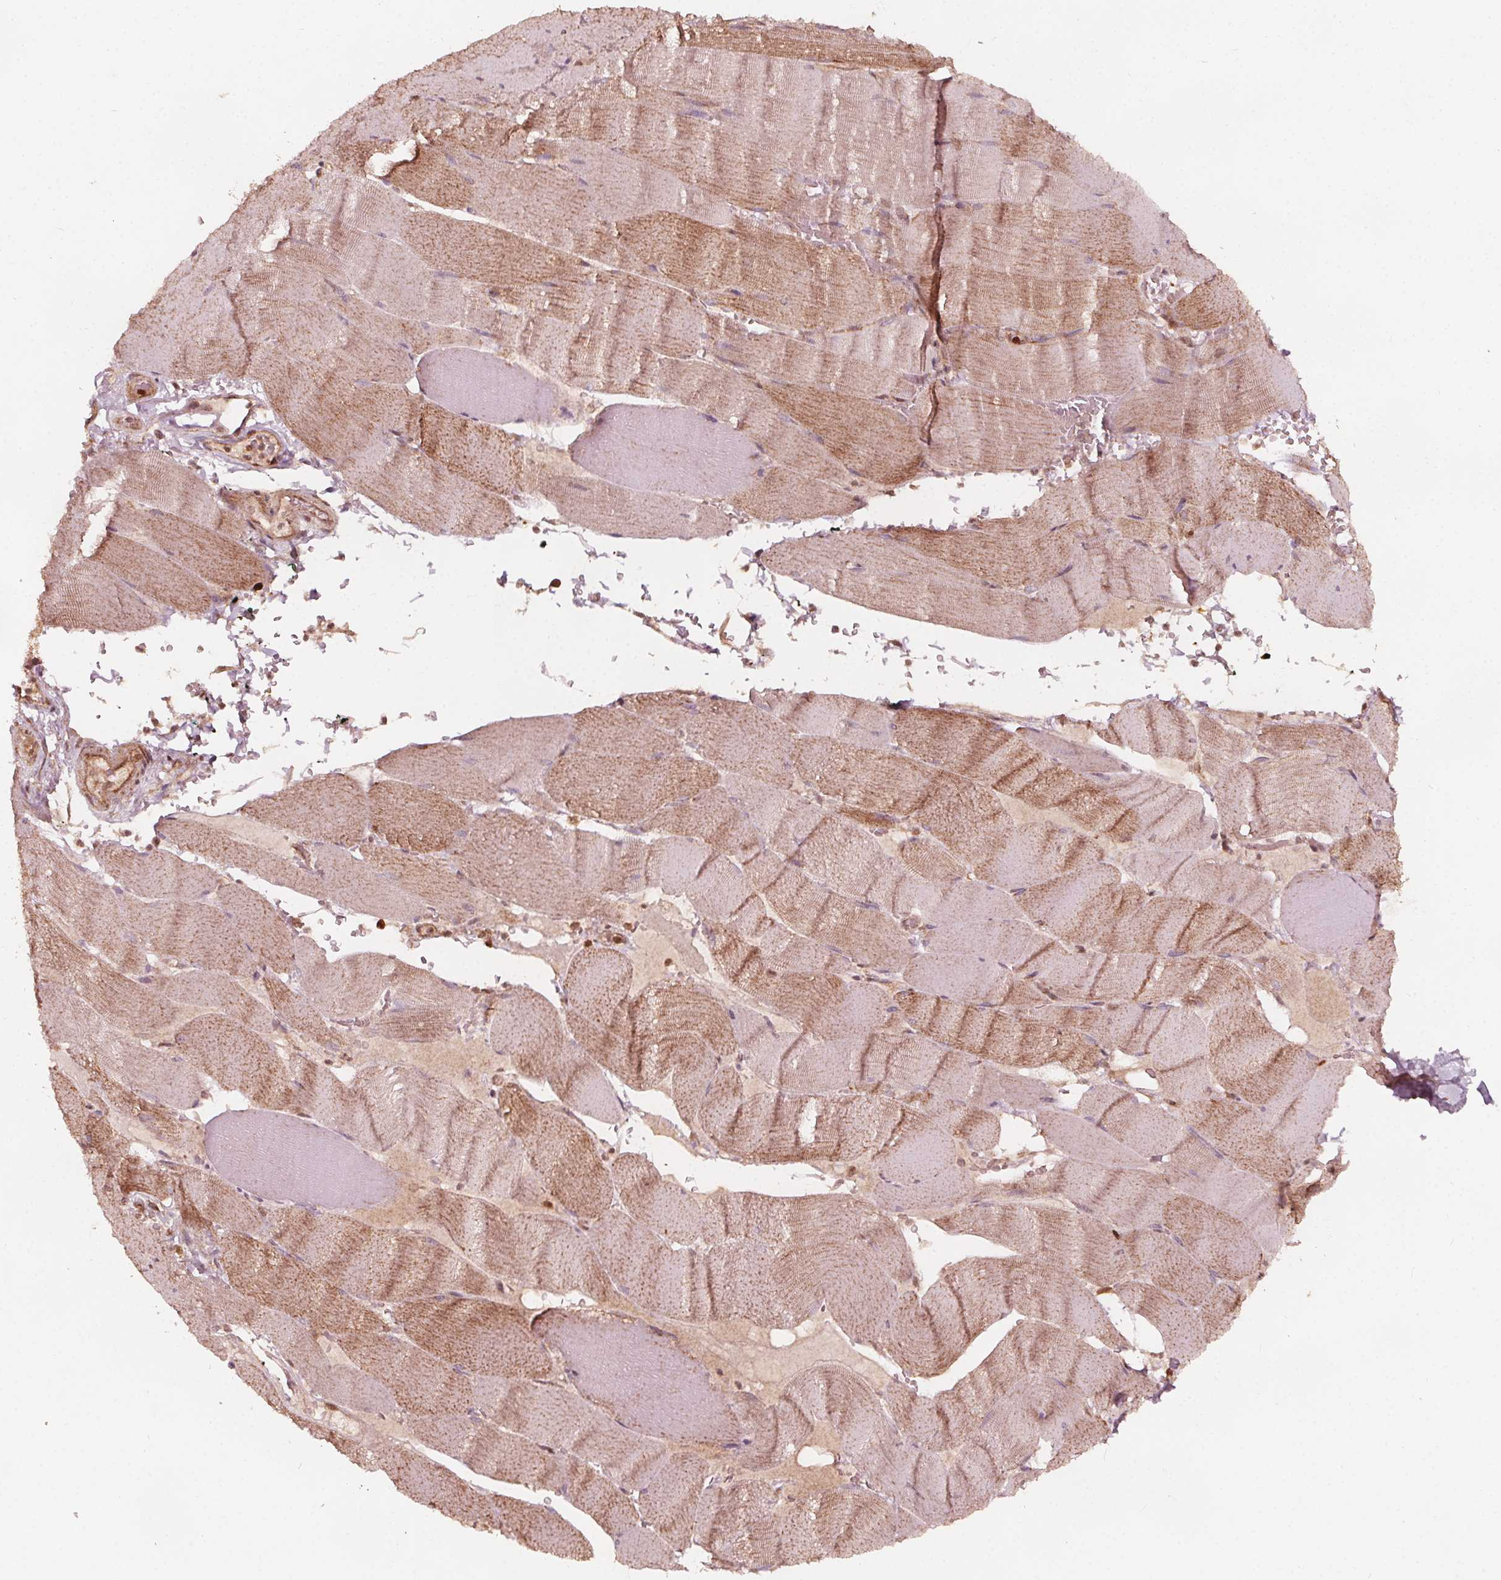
{"staining": {"intensity": "moderate", "quantity": ">75%", "location": "cytoplasmic/membranous"}, "tissue": "skeletal muscle", "cell_type": "Myocytes", "image_type": "normal", "snomed": [{"axis": "morphology", "description": "Normal tissue, NOS"}, {"axis": "topography", "description": "Skeletal muscle"}], "caption": "Protein staining of unremarkable skeletal muscle shows moderate cytoplasmic/membranous staining in approximately >75% of myocytes.", "gene": "AIP", "patient": {"sex": "male", "age": 56}}